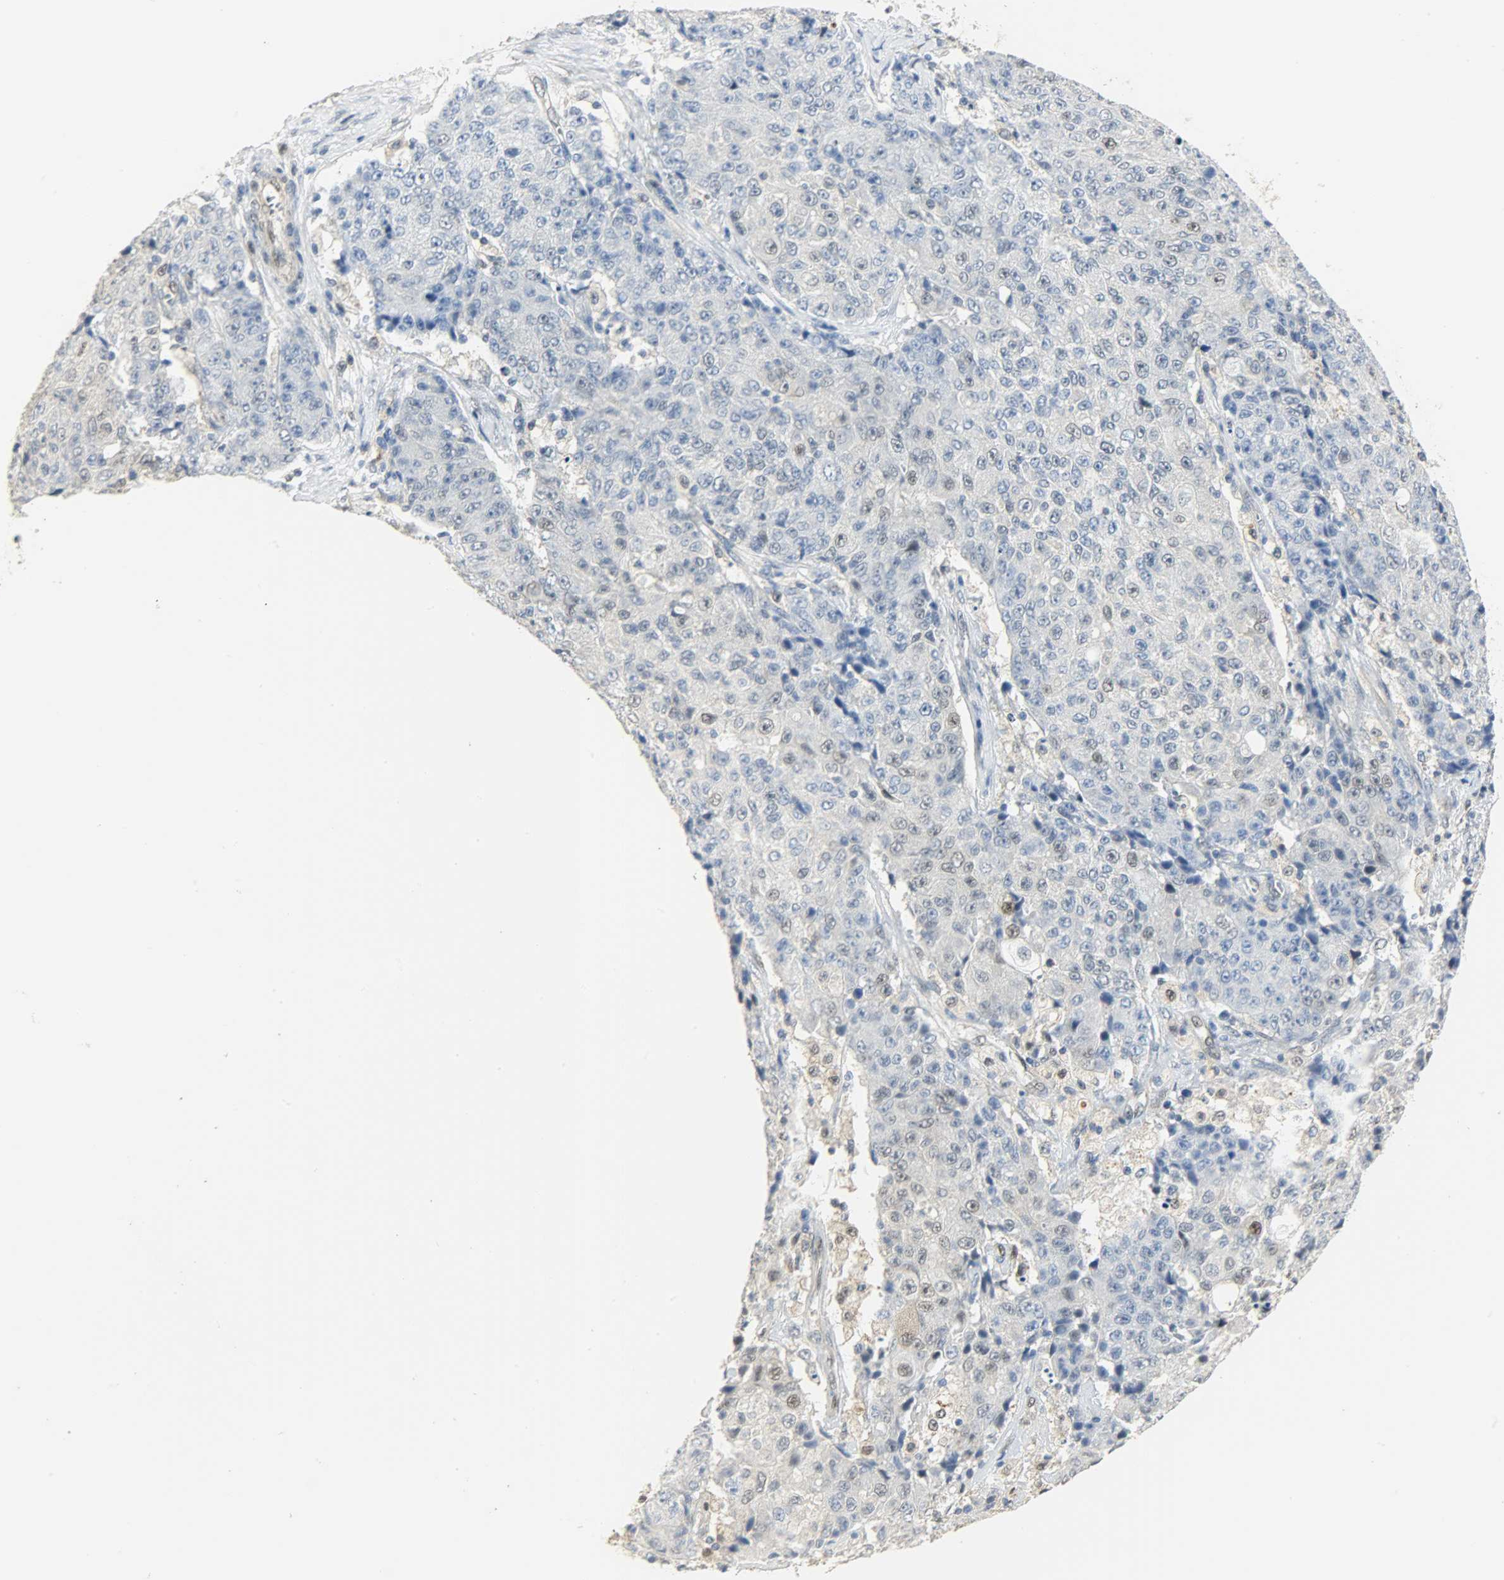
{"staining": {"intensity": "moderate", "quantity": "<25%", "location": "nuclear"}, "tissue": "ovarian cancer", "cell_type": "Tumor cells", "image_type": "cancer", "snomed": [{"axis": "morphology", "description": "Carcinoma, endometroid"}, {"axis": "topography", "description": "Ovary"}], "caption": "The immunohistochemical stain highlights moderate nuclear expression in tumor cells of ovarian endometroid carcinoma tissue.", "gene": "NPEPL1", "patient": {"sex": "female", "age": 42}}